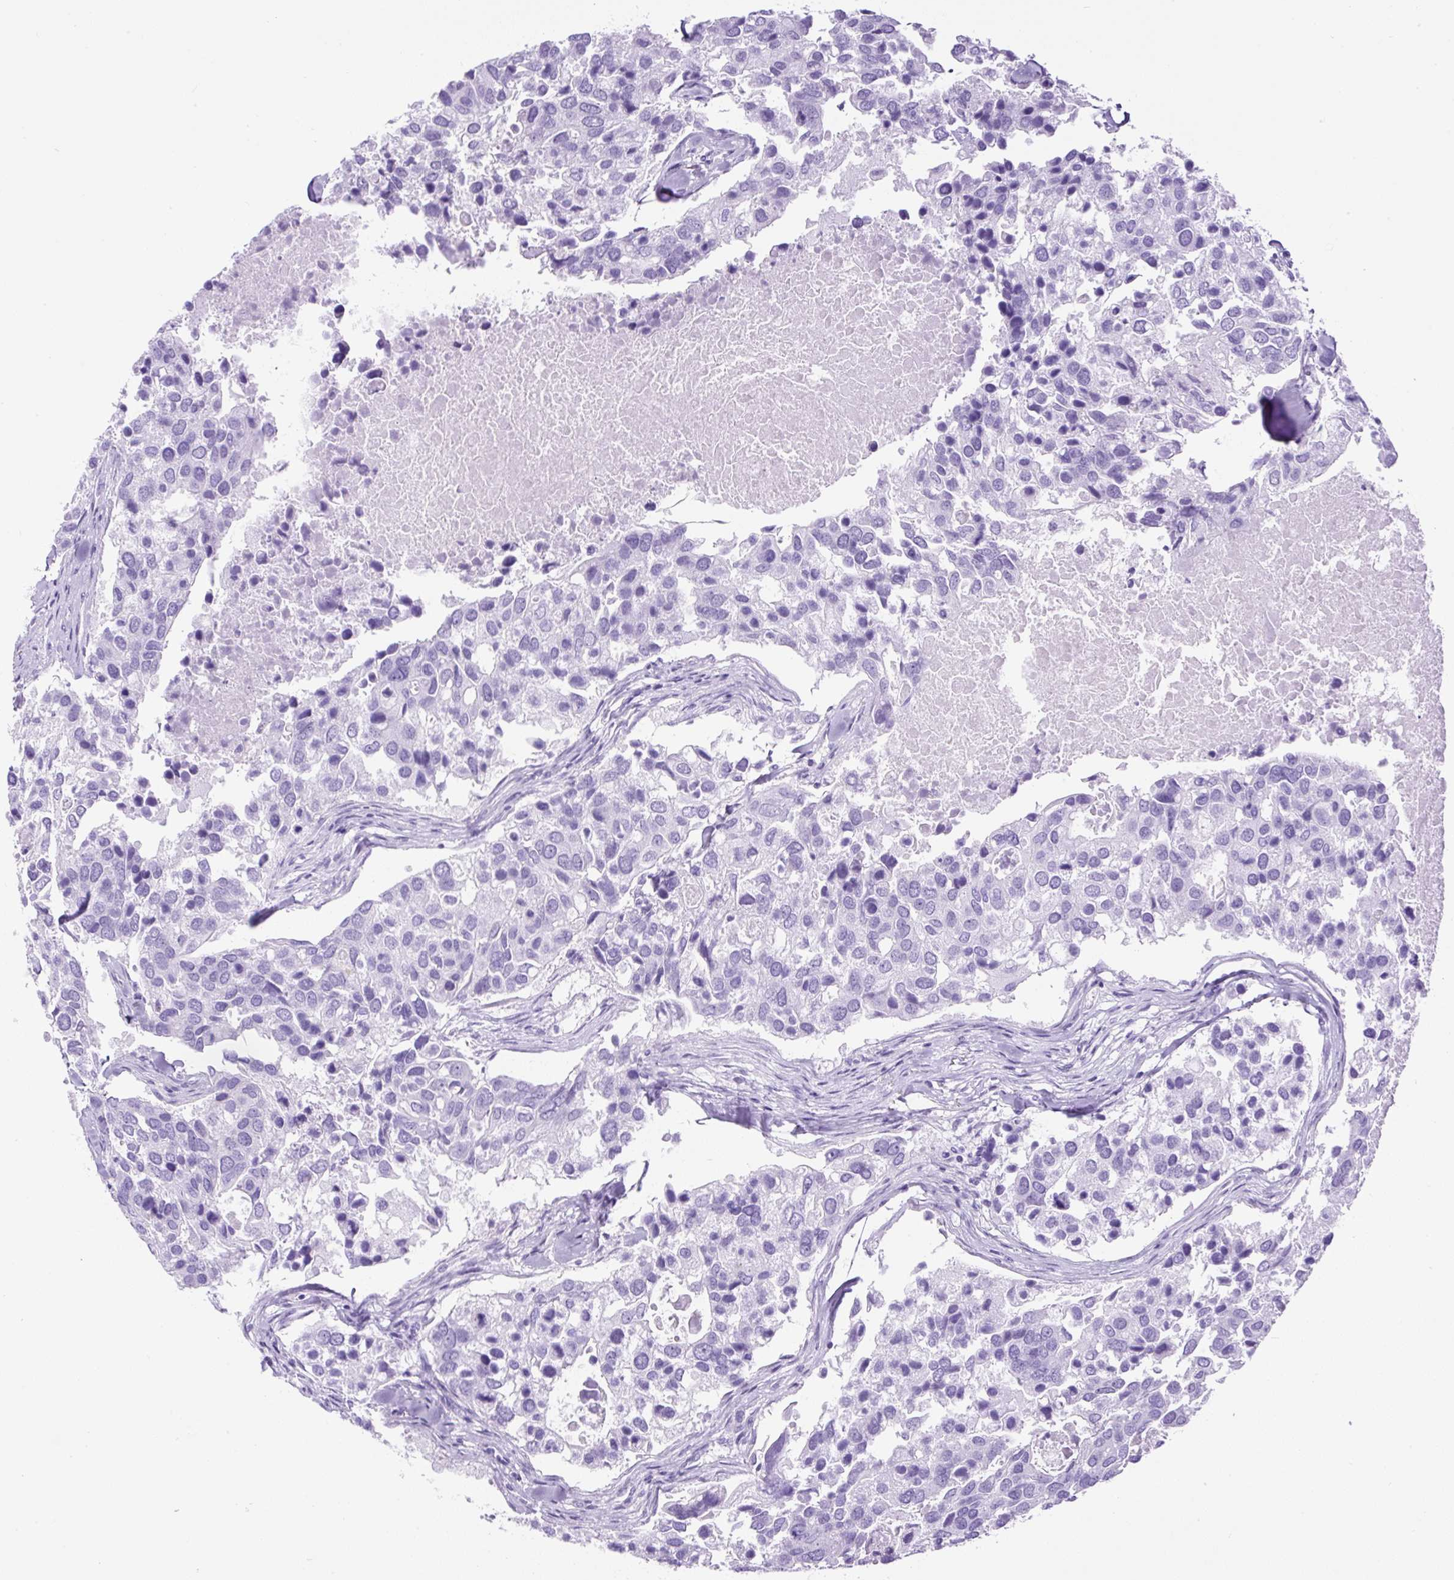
{"staining": {"intensity": "negative", "quantity": "none", "location": "none"}, "tissue": "breast cancer", "cell_type": "Tumor cells", "image_type": "cancer", "snomed": [{"axis": "morphology", "description": "Duct carcinoma"}, {"axis": "topography", "description": "Breast"}], "caption": "A micrograph of human breast cancer is negative for staining in tumor cells.", "gene": "CEL", "patient": {"sex": "female", "age": 83}}